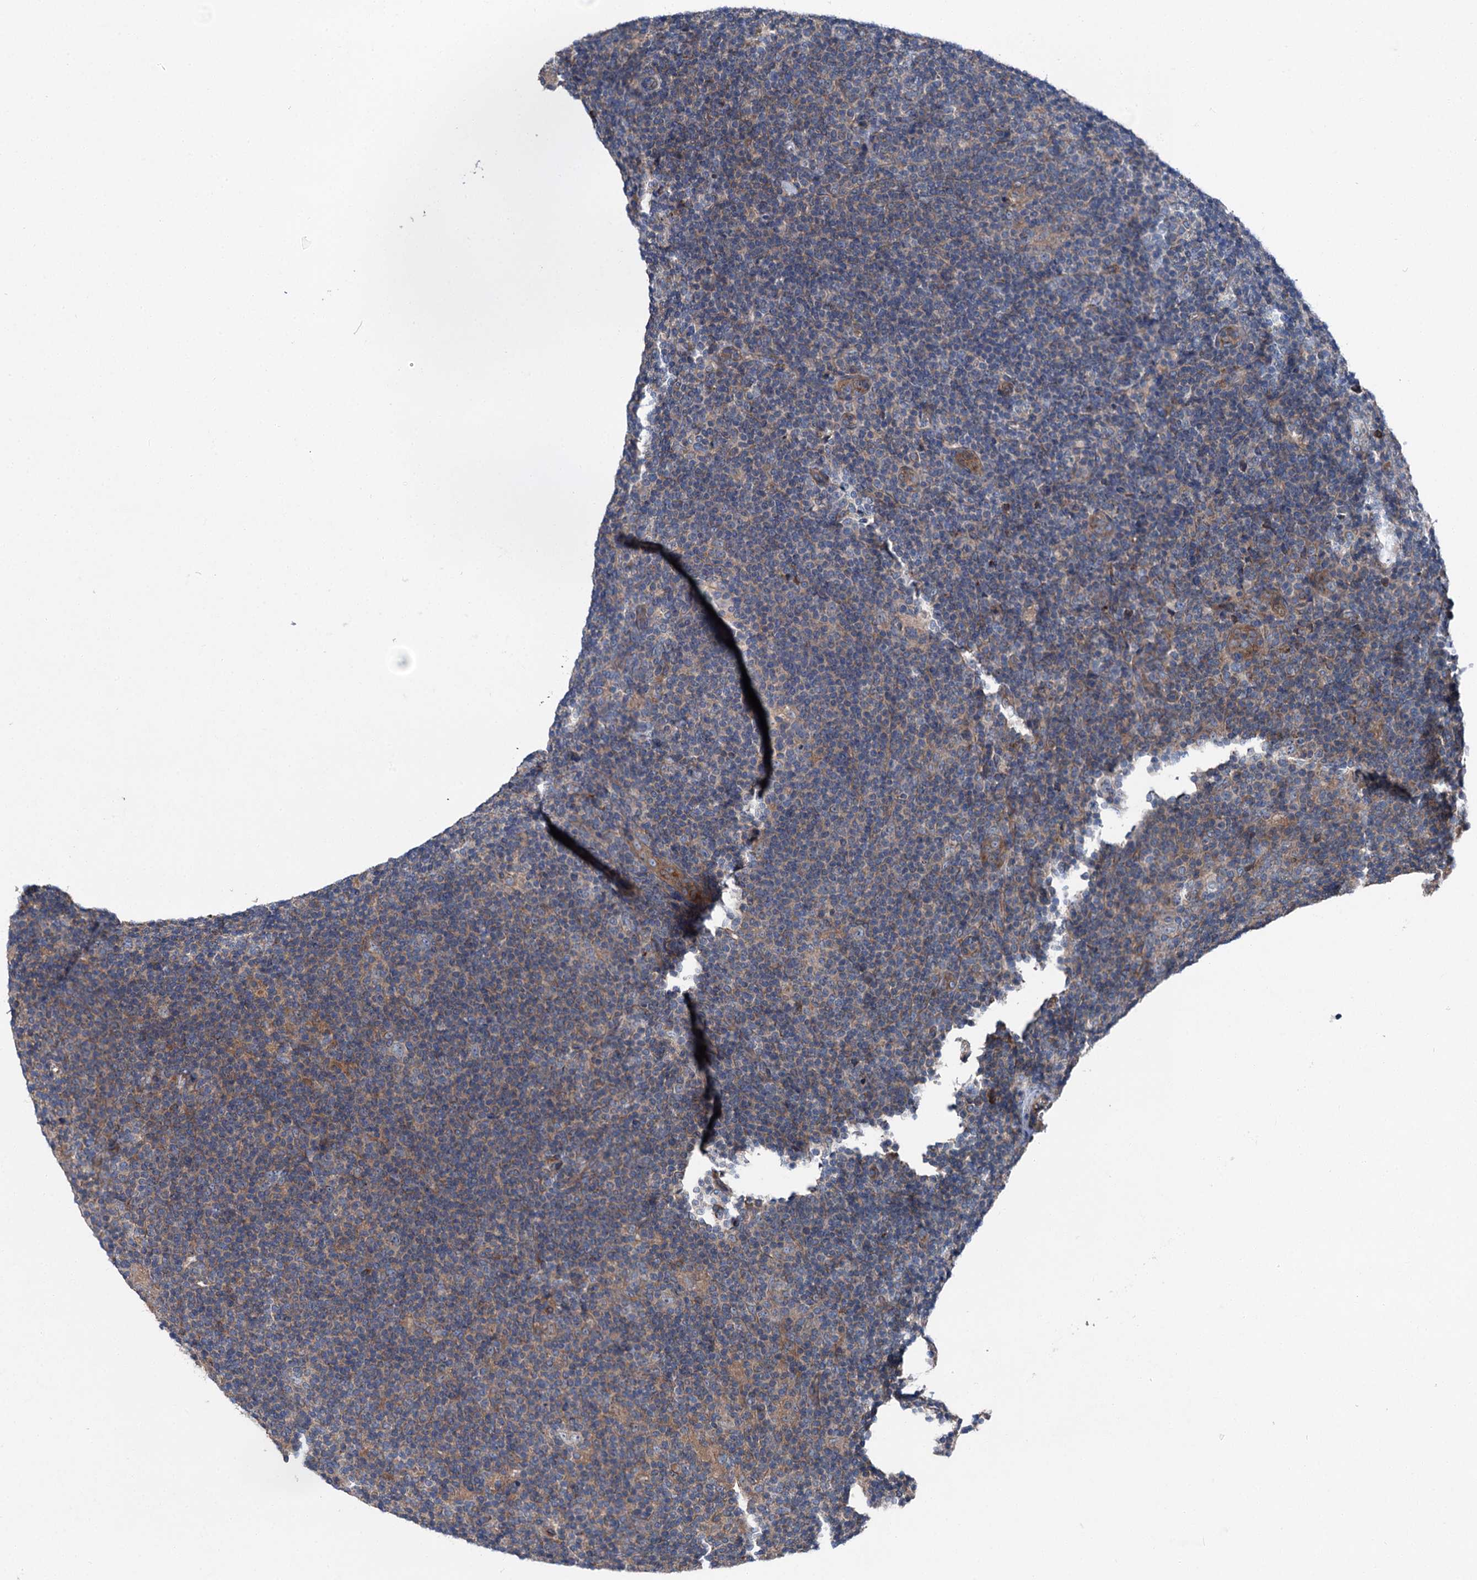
{"staining": {"intensity": "weak", "quantity": "<25%", "location": "cytoplasmic/membranous"}, "tissue": "lymphoma", "cell_type": "Tumor cells", "image_type": "cancer", "snomed": [{"axis": "morphology", "description": "Hodgkin's disease, NOS"}, {"axis": "topography", "description": "Lymph node"}], "caption": "A high-resolution histopathology image shows immunohistochemistry staining of lymphoma, which reveals no significant positivity in tumor cells.", "gene": "SLC22A25", "patient": {"sex": "female", "age": 57}}